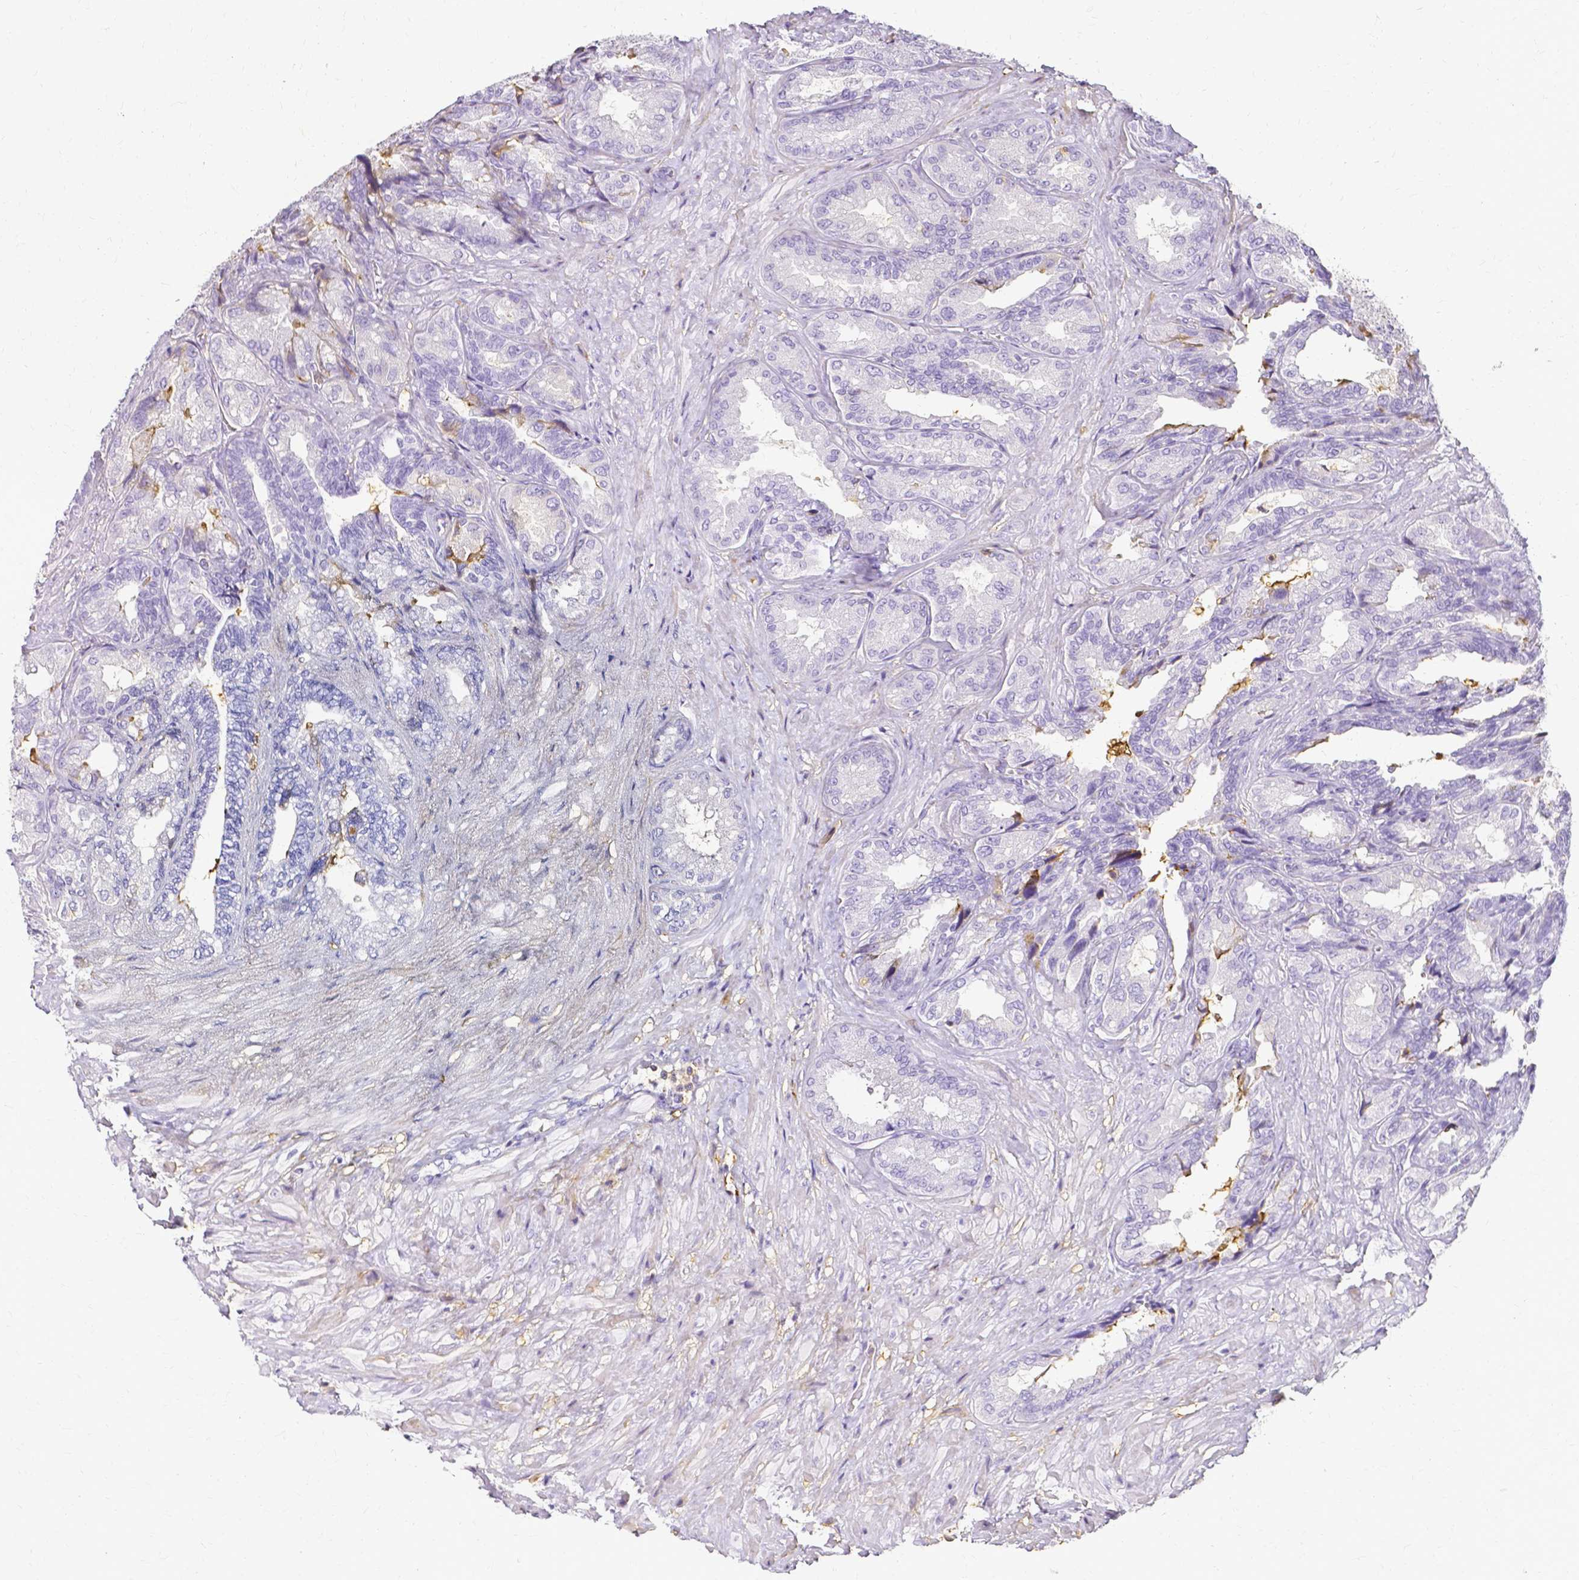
{"staining": {"intensity": "negative", "quantity": "none", "location": "none"}, "tissue": "seminal vesicle", "cell_type": "Glandular cells", "image_type": "normal", "snomed": [{"axis": "morphology", "description": "Normal tissue, NOS"}, {"axis": "topography", "description": "Seminal veicle"}], "caption": "Immunohistochemistry (IHC) histopathology image of unremarkable human seminal vesicle stained for a protein (brown), which shows no positivity in glandular cells. Nuclei are stained in blue.", "gene": "HSPA12A", "patient": {"sex": "male", "age": 68}}